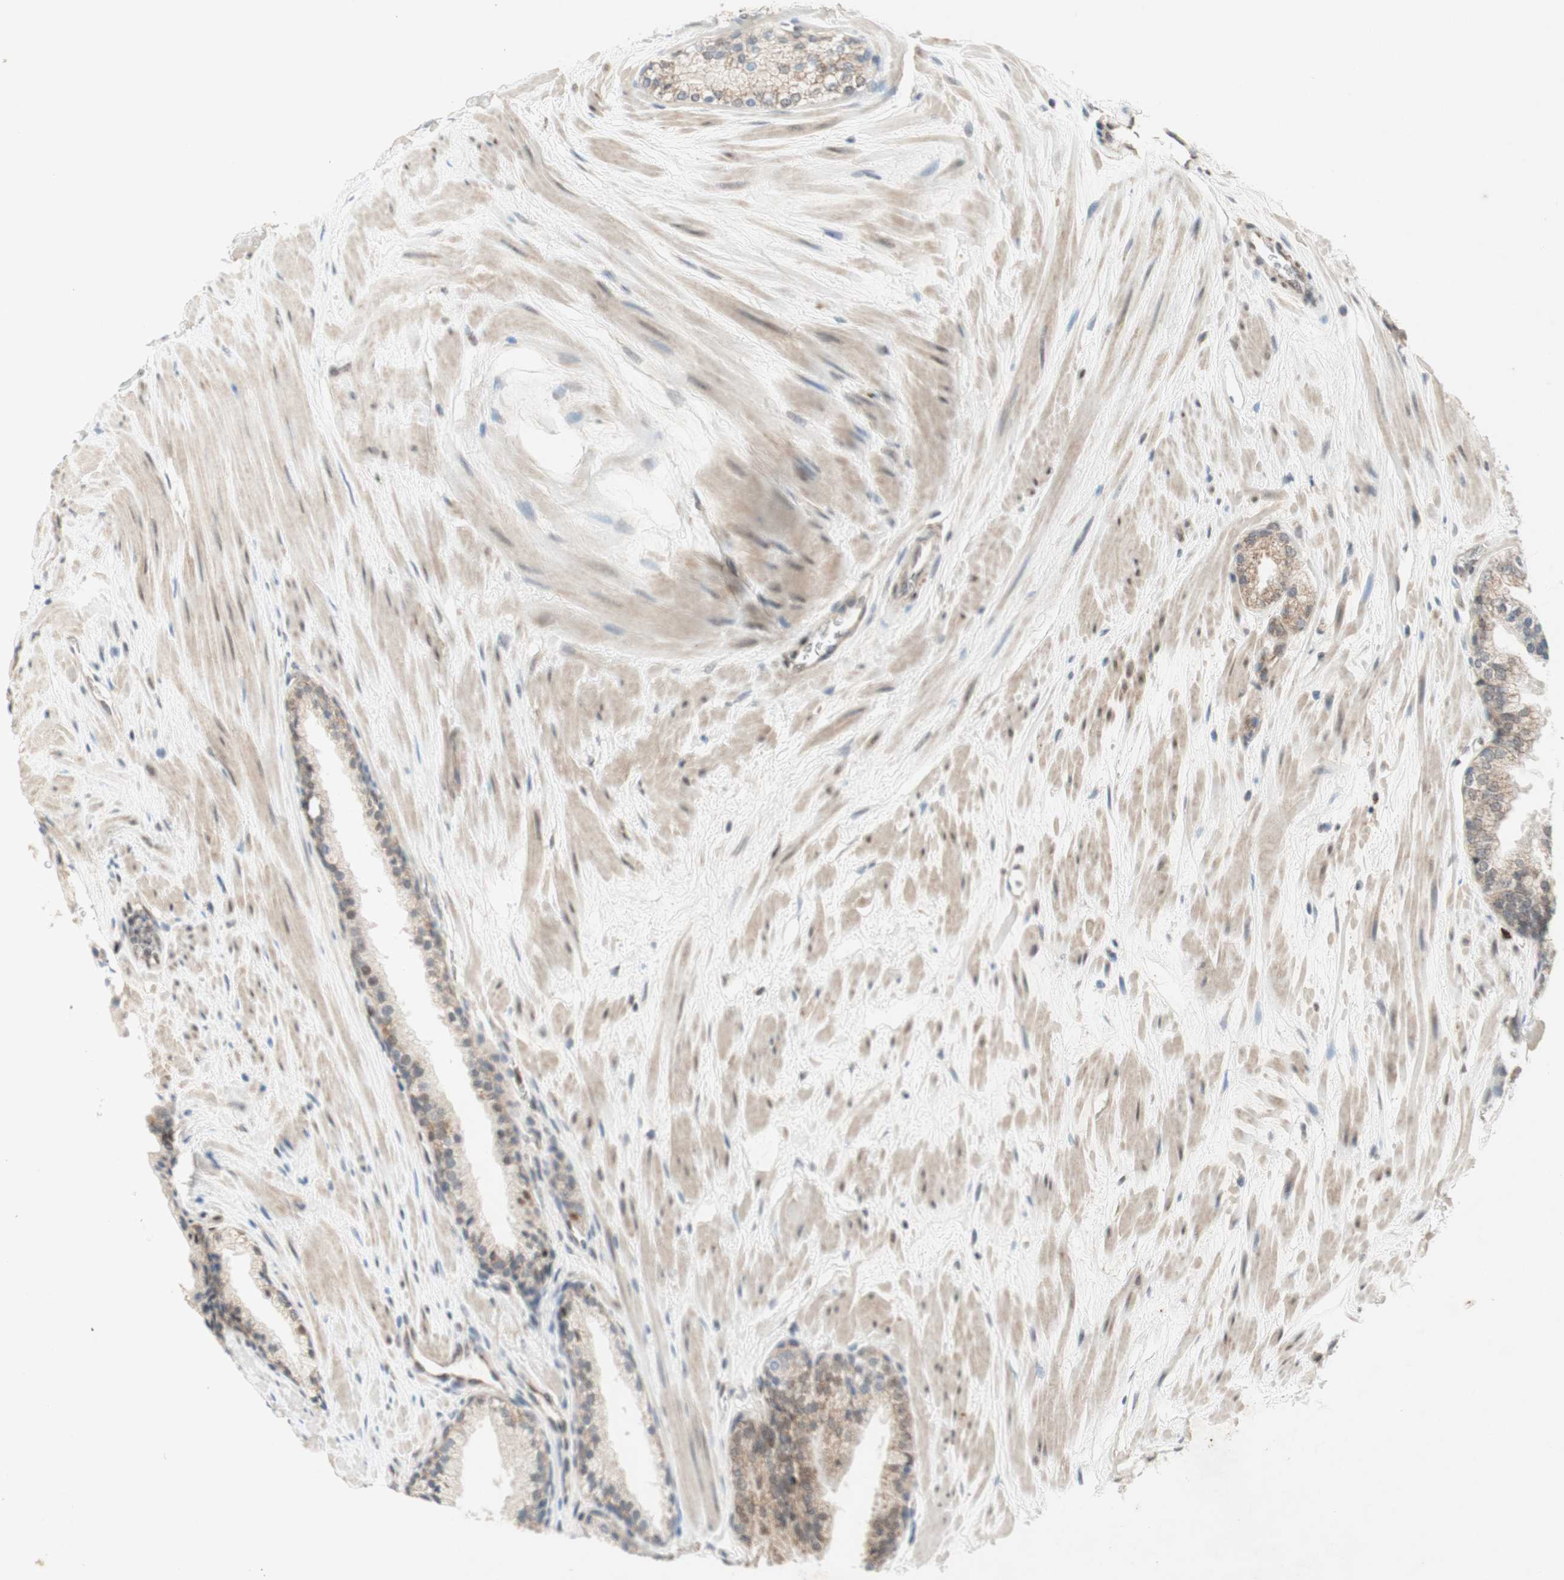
{"staining": {"intensity": "weak", "quantity": ">75%", "location": "cytoplasmic/membranous"}, "tissue": "prostate cancer", "cell_type": "Tumor cells", "image_type": "cancer", "snomed": [{"axis": "morphology", "description": "Adenocarcinoma, High grade"}, {"axis": "topography", "description": "Prostate"}], "caption": "Tumor cells reveal low levels of weak cytoplasmic/membranous staining in approximately >75% of cells in high-grade adenocarcinoma (prostate). Using DAB (3,3'-diaminobenzidine) (brown) and hematoxylin (blue) stains, captured at high magnification using brightfield microscopy.", "gene": "DNMT3A", "patient": {"sex": "male", "age": 65}}